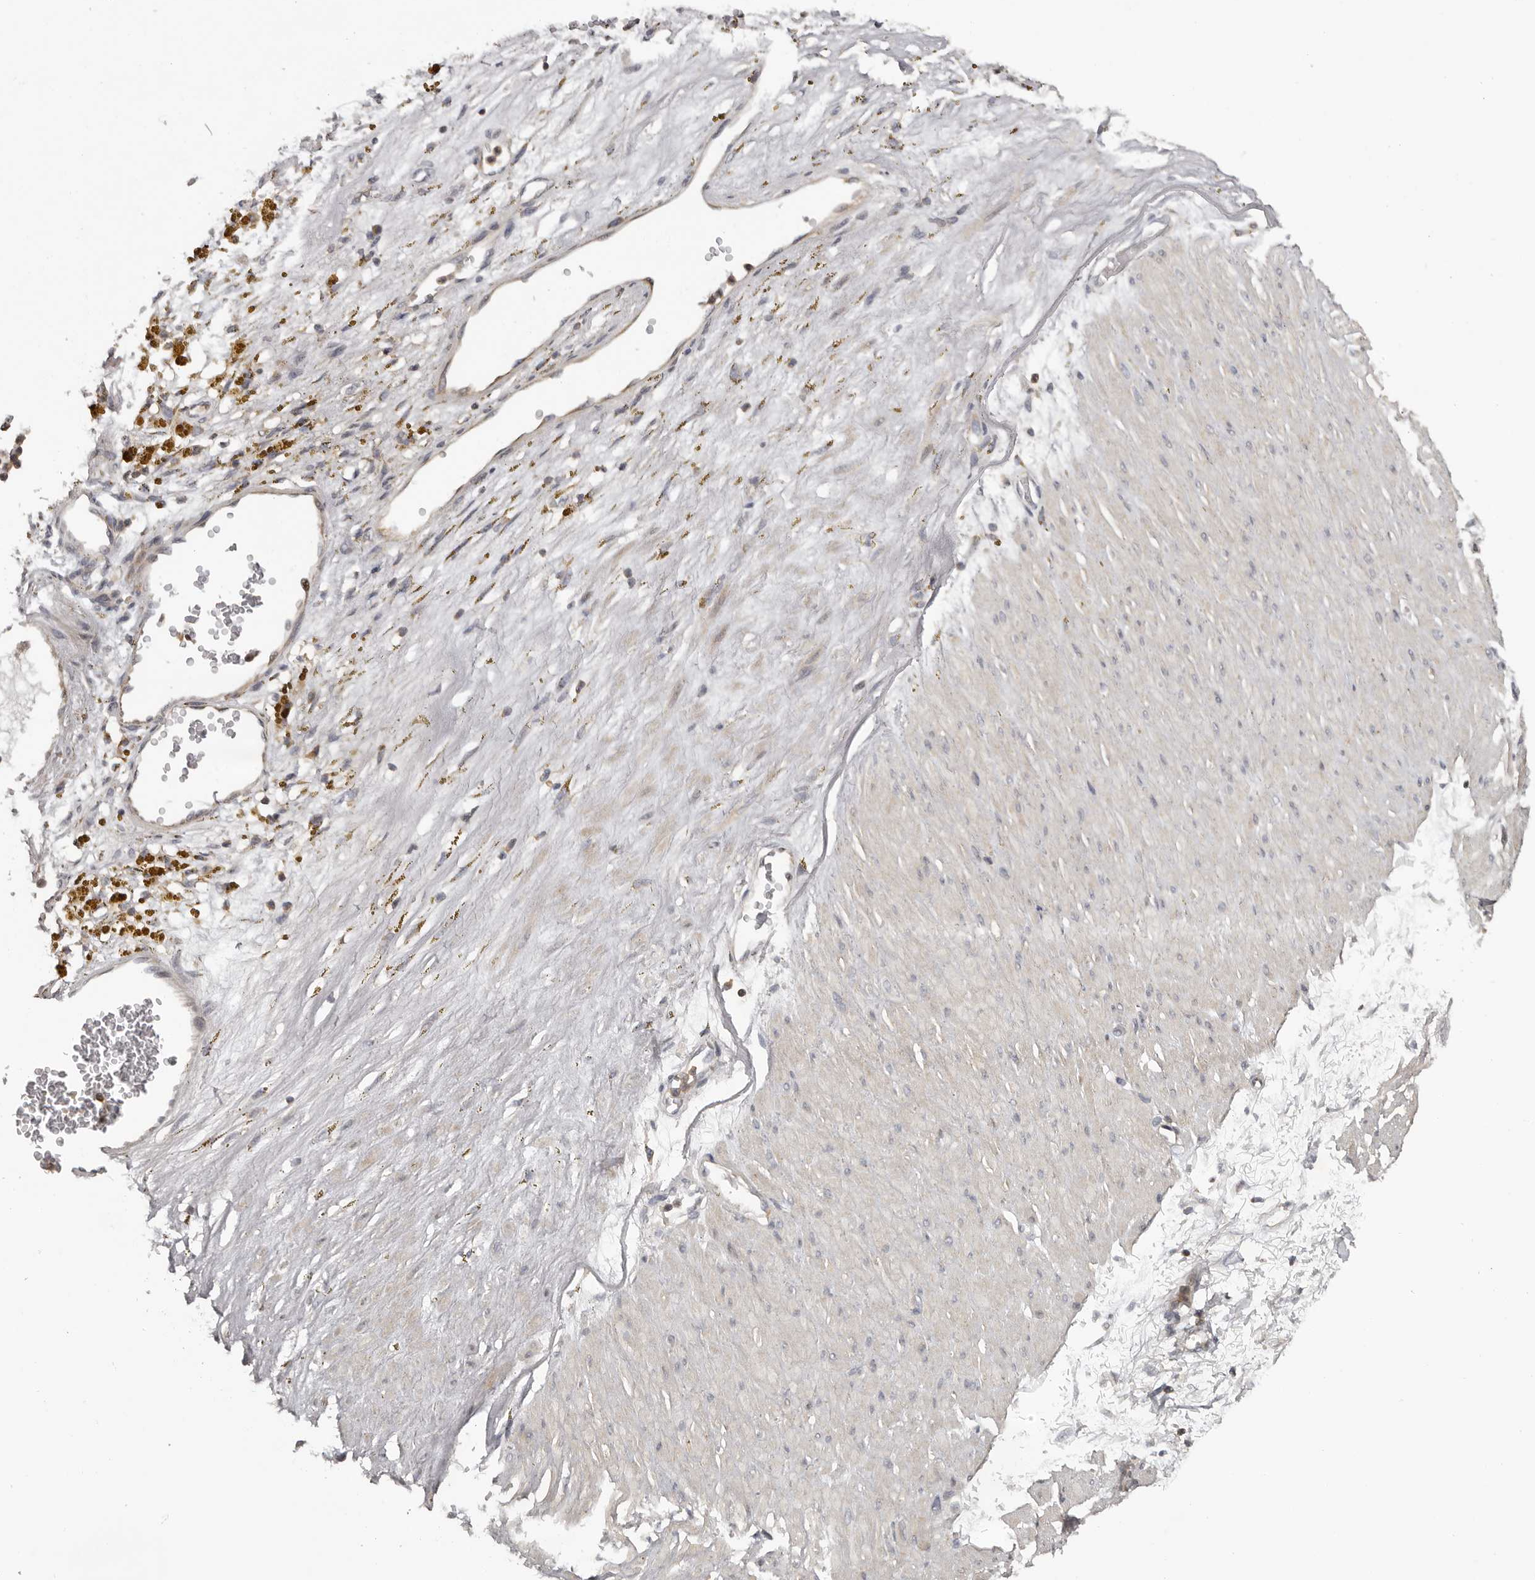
{"staining": {"intensity": "negative", "quantity": "none", "location": "none"}, "tissue": "adipose tissue", "cell_type": "Adipocytes", "image_type": "normal", "snomed": [{"axis": "morphology", "description": "Normal tissue, NOS"}, {"axis": "topography", "description": "Soft tissue"}], "caption": "High magnification brightfield microscopy of unremarkable adipose tissue stained with DAB (3,3'-diaminobenzidine) (brown) and counterstained with hematoxylin (blue): adipocytes show no significant staining.", "gene": "ANKRD44", "patient": {"sex": "male", "age": 72}}